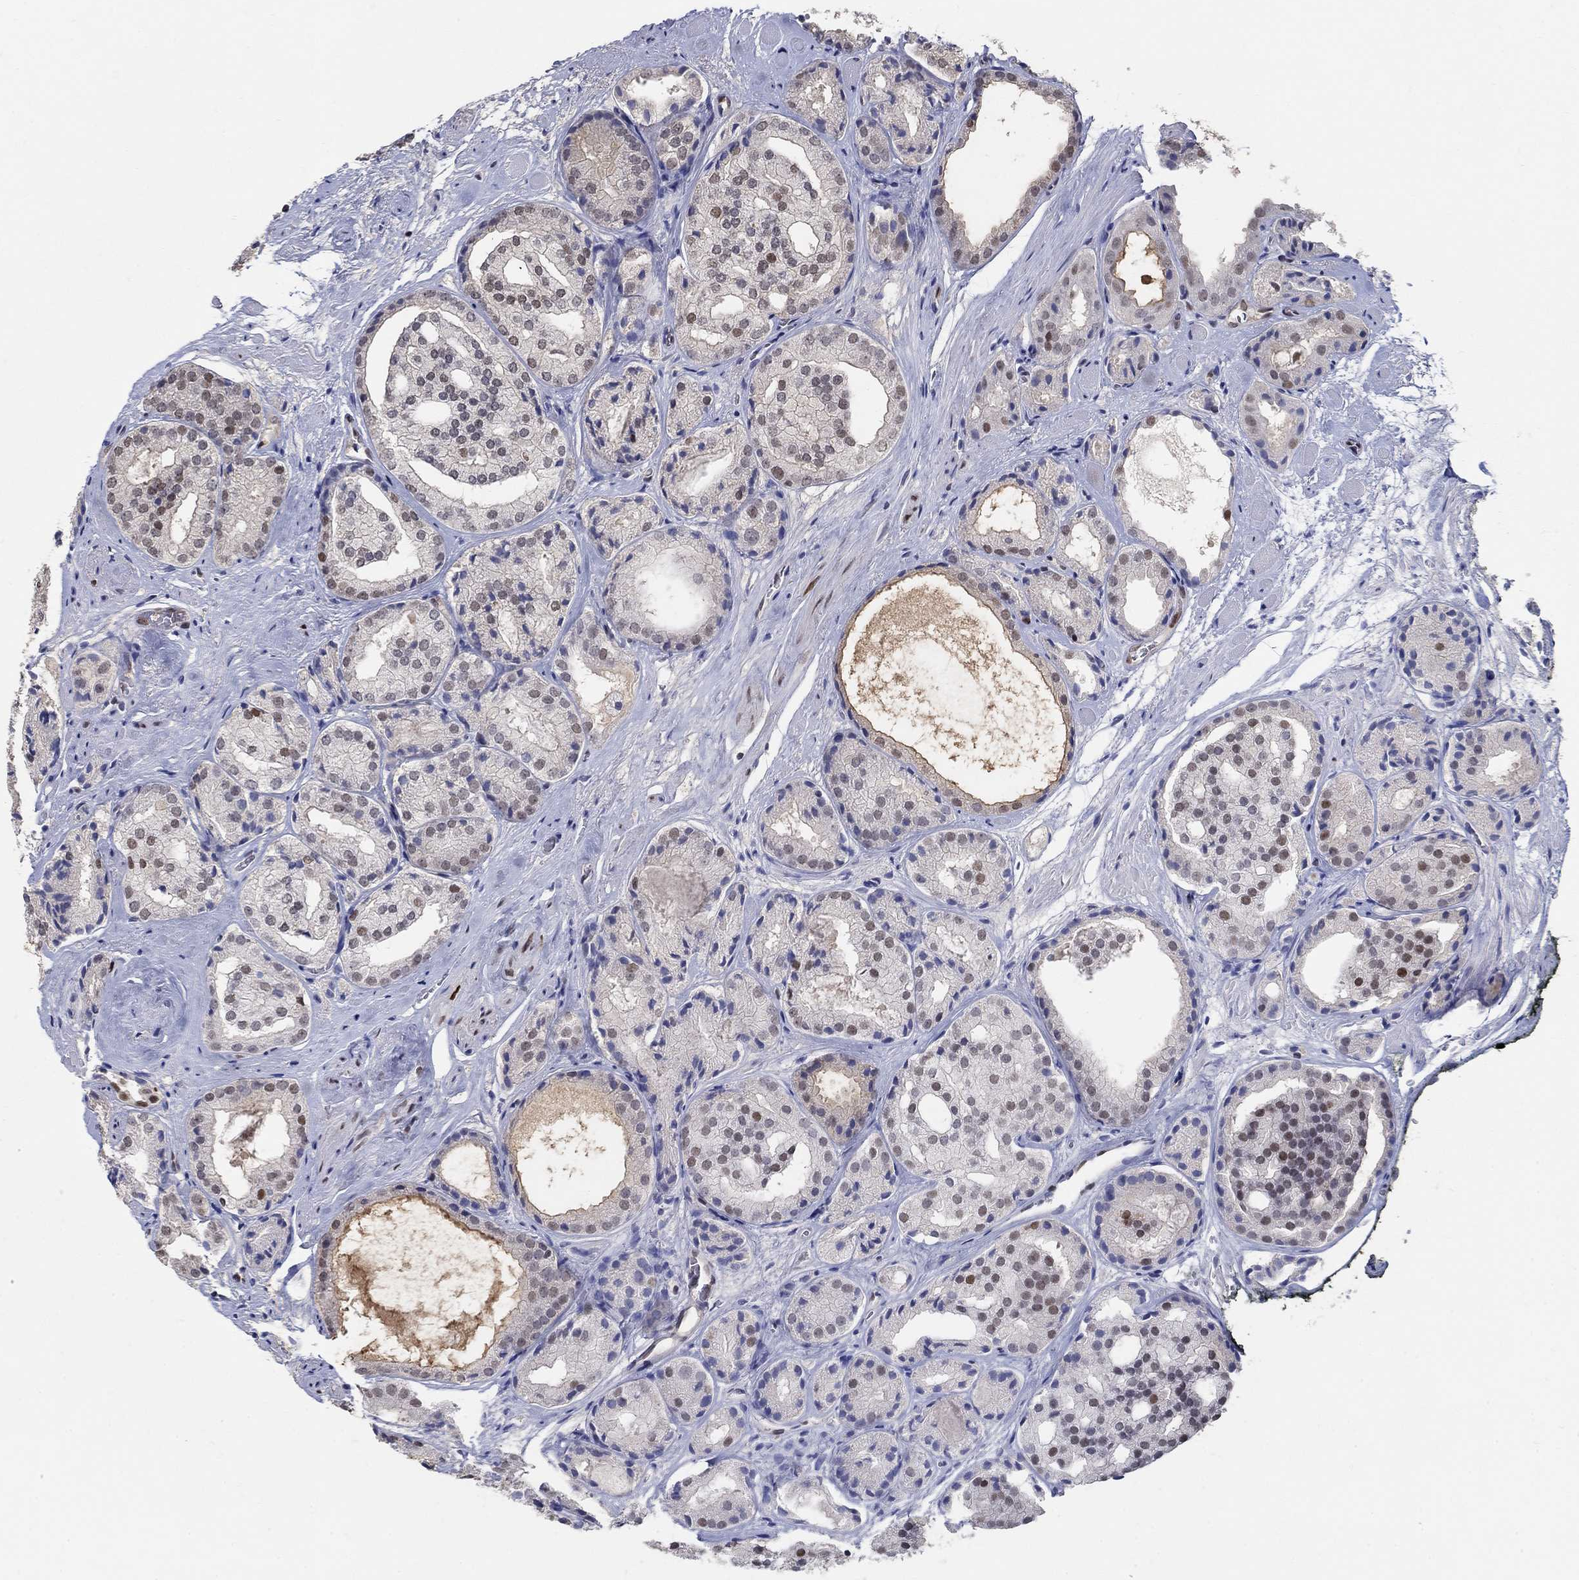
{"staining": {"intensity": "moderate", "quantity": "<25%", "location": "nuclear"}, "tissue": "prostate cancer", "cell_type": "Tumor cells", "image_type": "cancer", "snomed": [{"axis": "morphology", "description": "Adenocarcinoma, Low grade"}, {"axis": "topography", "description": "Prostate"}], "caption": "Prostate adenocarcinoma (low-grade) tissue exhibits moderate nuclear staining in about <25% of tumor cells, visualized by immunohistochemistry.", "gene": "CENPE", "patient": {"sex": "male", "age": 69}}